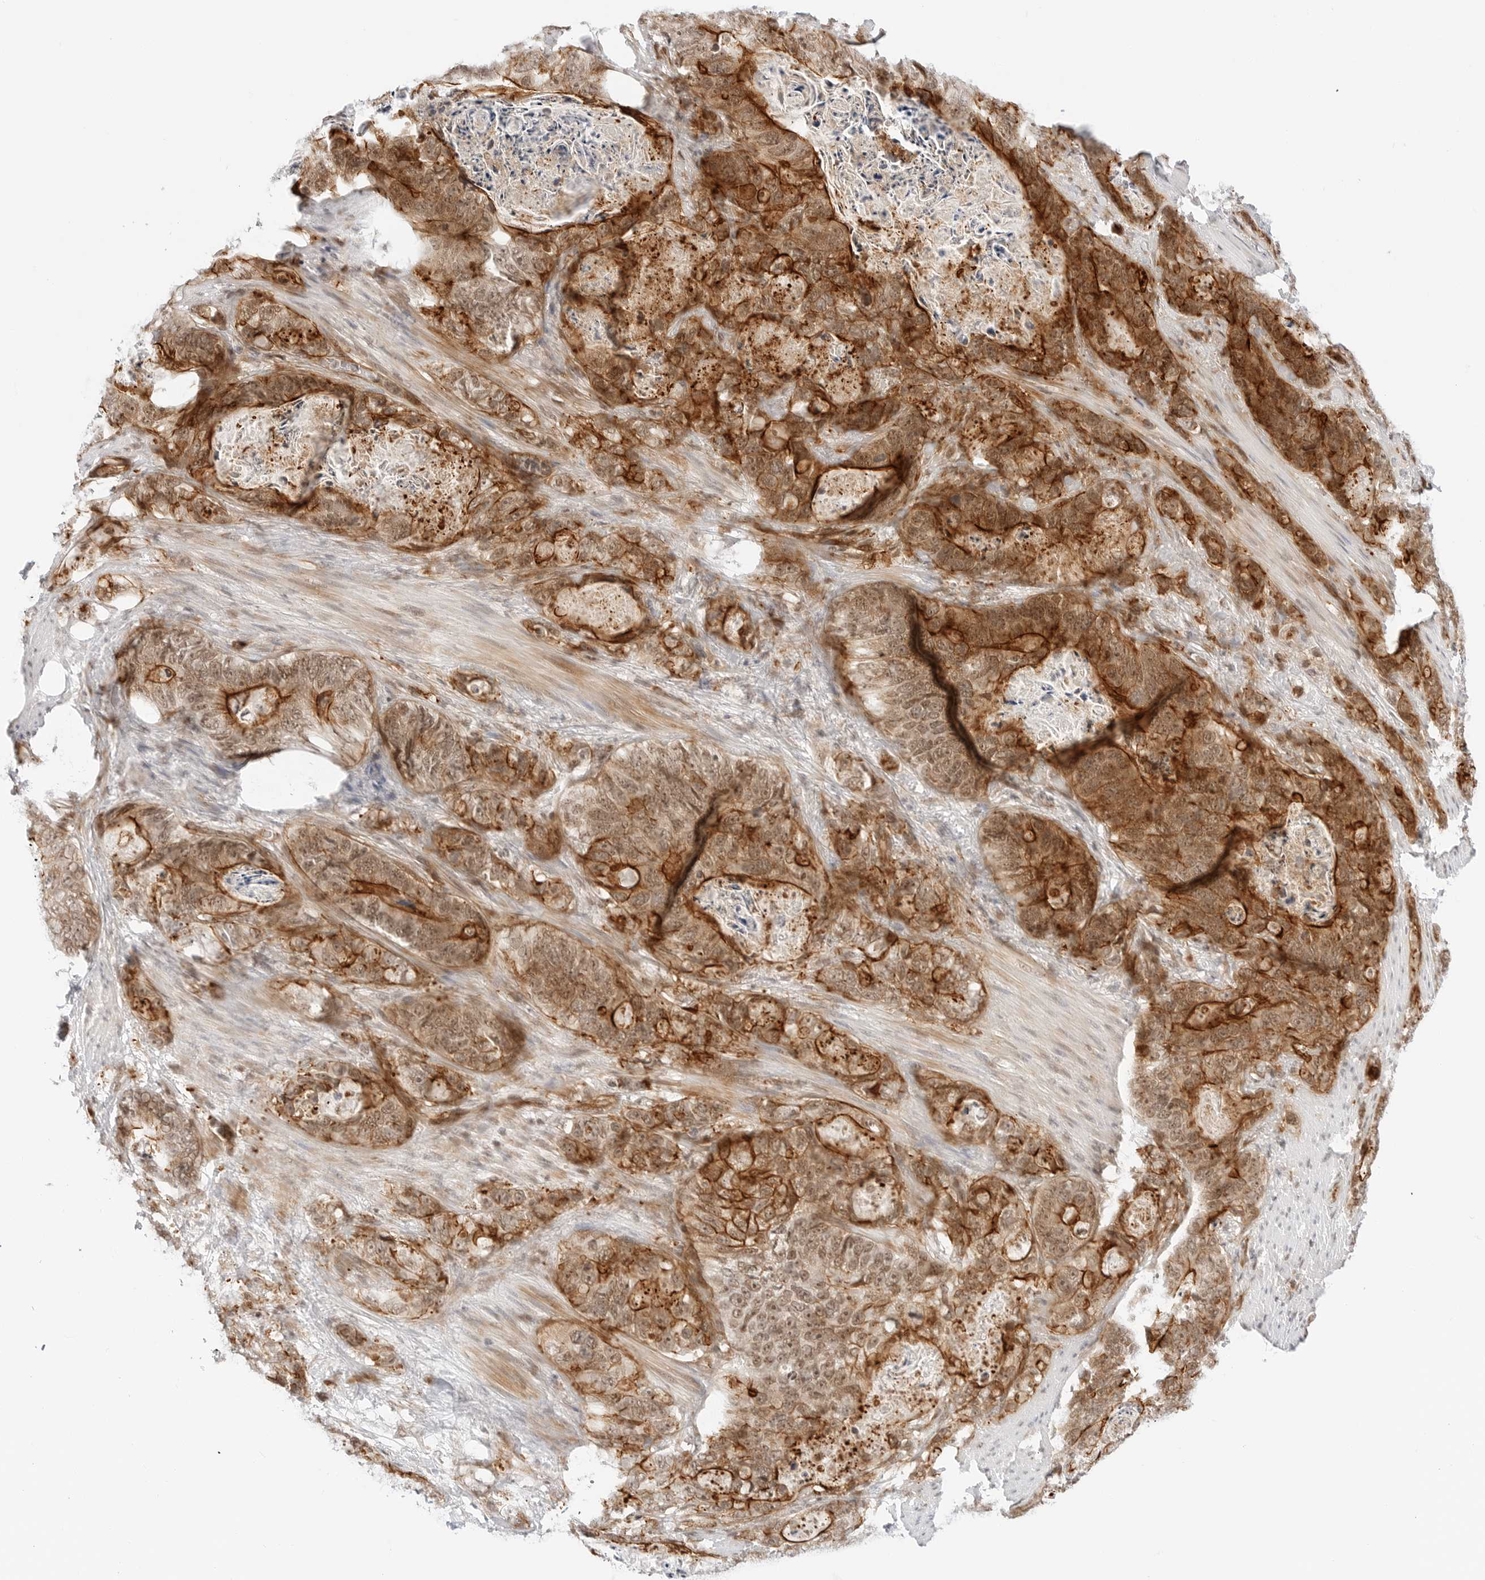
{"staining": {"intensity": "strong", "quantity": ">75%", "location": "cytoplasmic/membranous"}, "tissue": "stomach cancer", "cell_type": "Tumor cells", "image_type": "cancer", "snomed": [{"axis": "morphology", "description": "Normal tissue, NOS"}, {"axis": "morphology", "description": "Adenocarcinoma, NOS"}, {"axis": "topography", "description": "Stomach"}], "caption": "This micrograph shows stomach cancer (adenocarcinoma) stained with immunohistochemistry (IHC) to label a protein in brown. The cytoplasmic/membranous of tumor cells show strong positivity for the protein. Nuclei are counter-stained blue.", "gene": "ZNF613", "patient": {"sex": "female", "age": 89}}